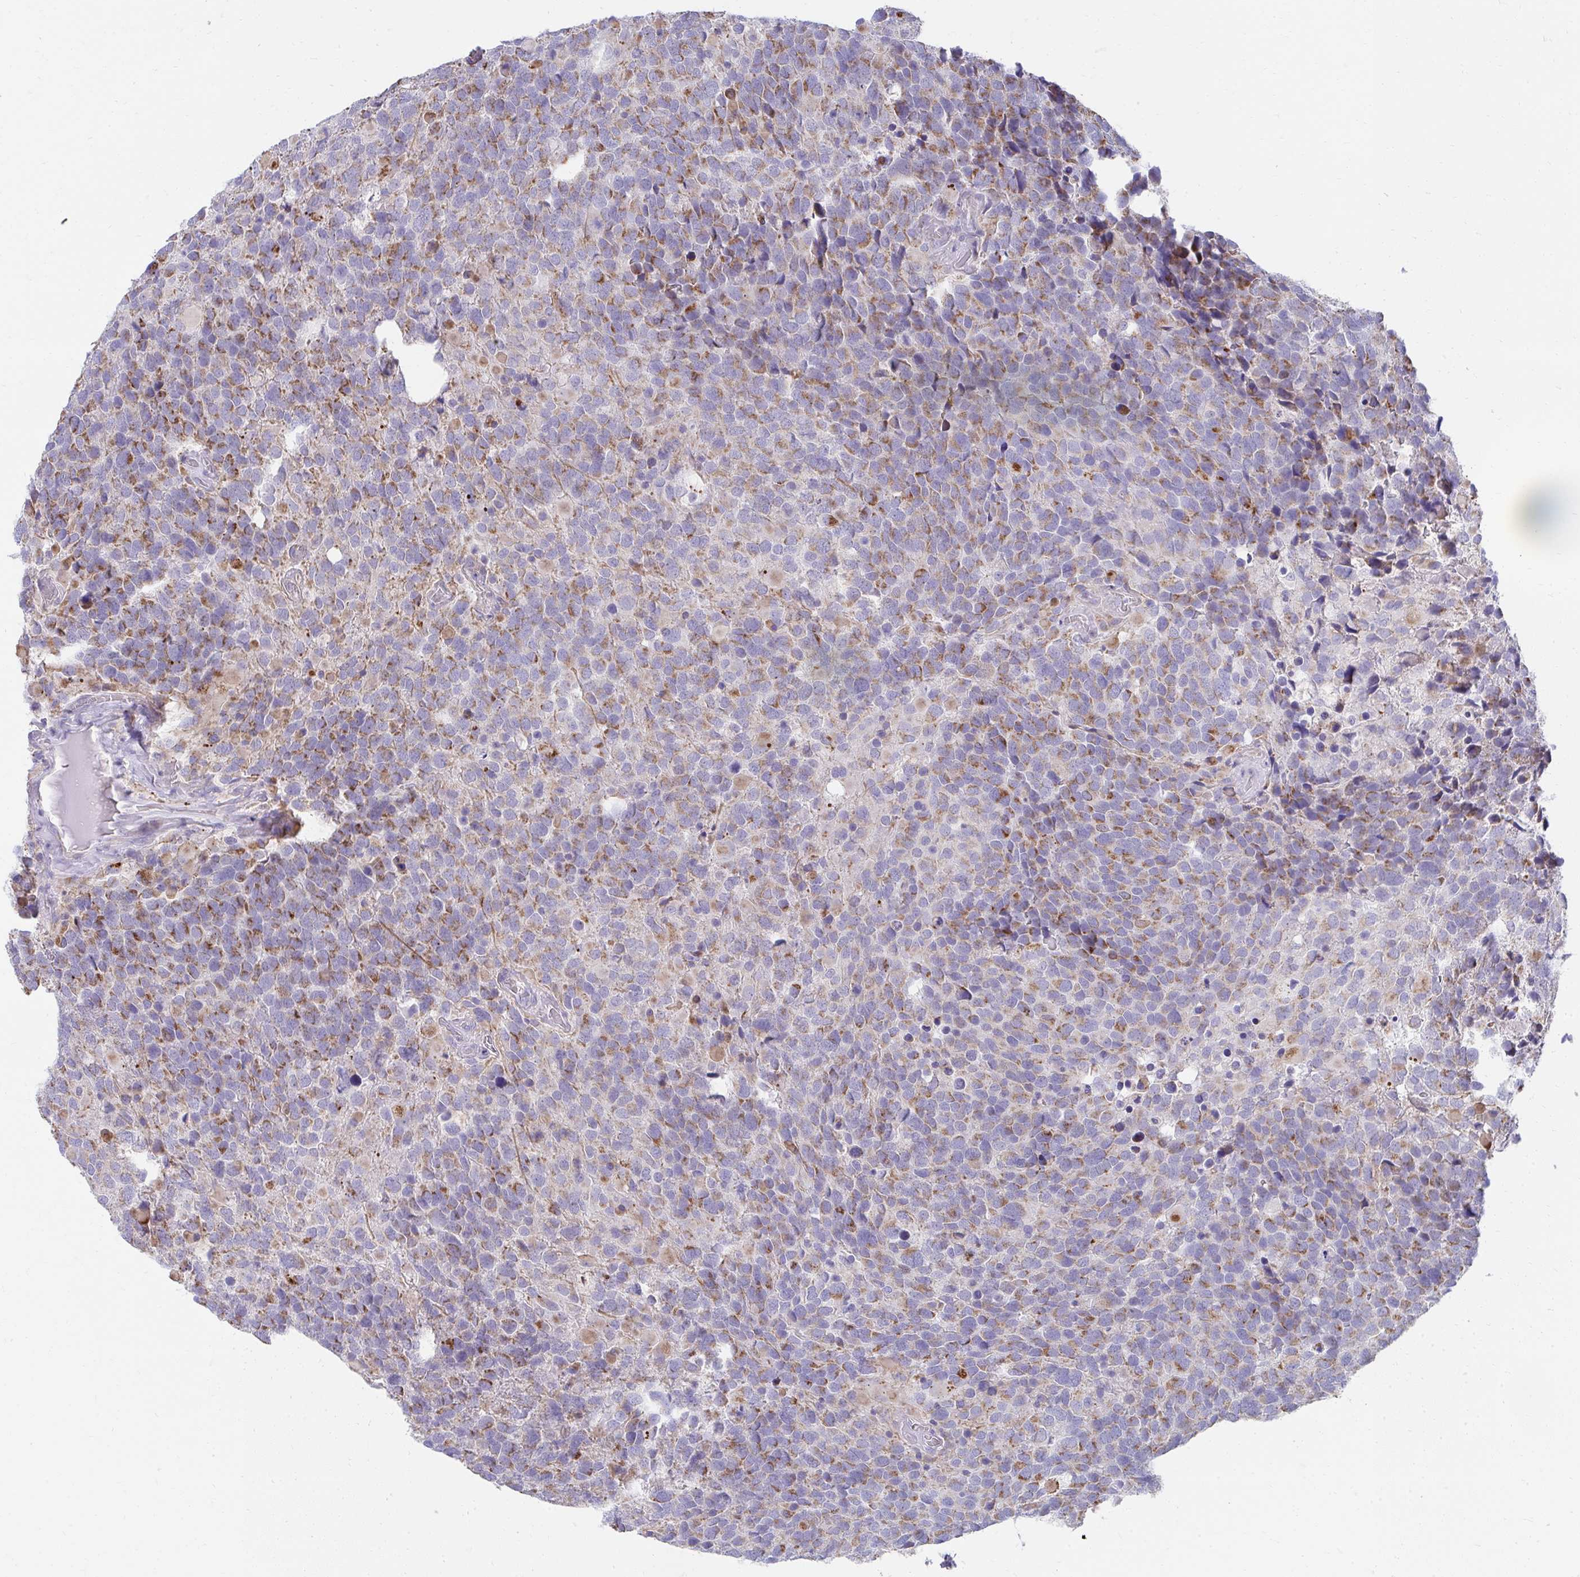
{"staining": {"intensity": "moderate", "quantity": "25%-75%", "location": "cytoplasmic/membranous"}, "tissue": "glioma", "cell_type": "Tumor cells", "image_type": "cancer", "snomed": [{"axis": "morphology", "description": "Glioma, malignant, High grade"}, {"axis": "topography", "description": "Brain"}], "caption": "Approximately 25%-75% of tumor cells in malignant glioma (high-grade) exhibit moderate cytoplasmic/membranous protein staining as visualized by brown immunohistochemical staining.", "gene": "PRRG3", "patient": {"sex": "female", "age": 40}}